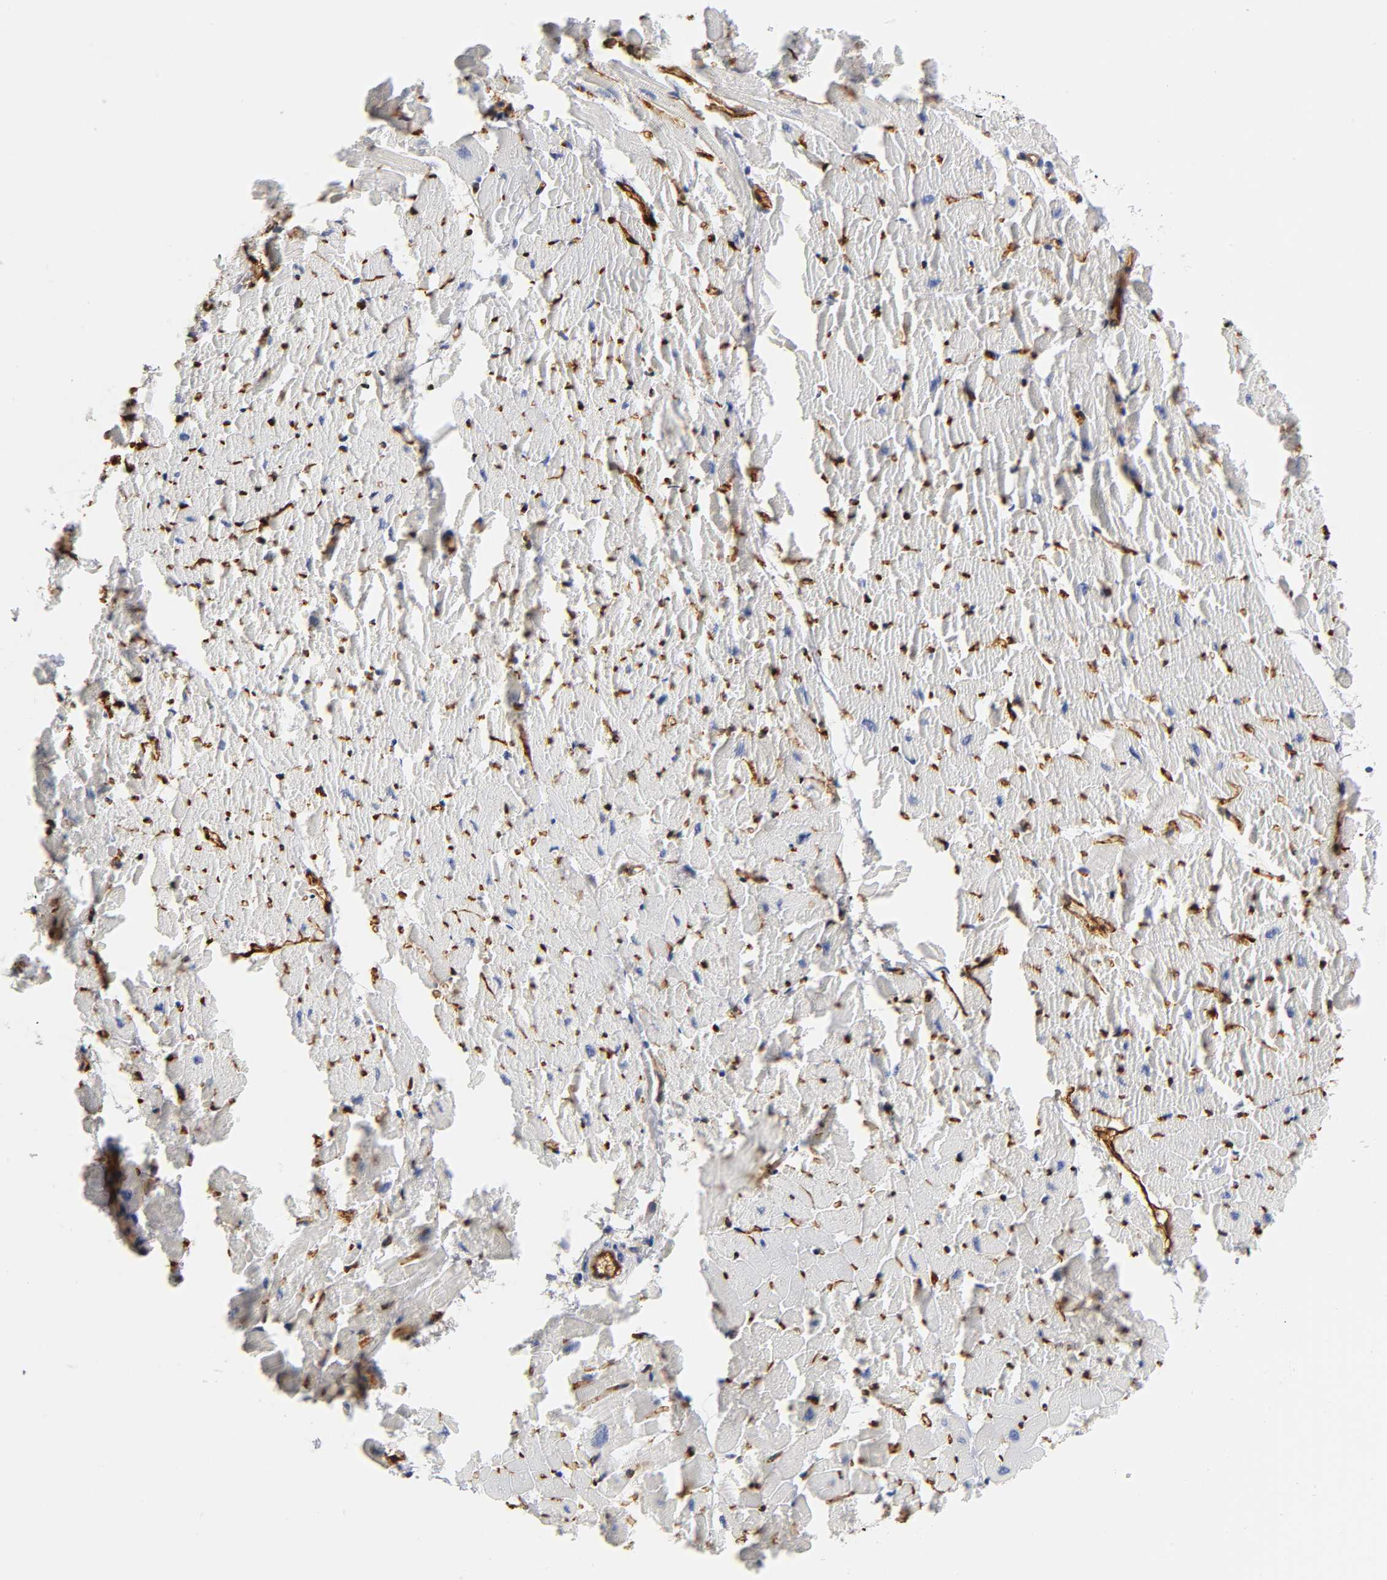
{"staining": {"intensity": "negative", "quantity": "none", "location": "none"}, "tissue": "heart muscle", "cell_type": "Cardiomyocytes", "image_type": "normal", "snomed": [{"axis": "morphology", "description": "Normal tissue, NOS"}, {"axis": "topography", "description": "Heart"}], "caption": "IHC photomicrograph of normal heart muscle: human heart muscle stained with DAB displays no significant protein expression in cardiomyocytes. (DAB immunohistochemistry visualized using brightfield microscopy, high magnification).", "gene": "ICAM1", "patient": {"sex": "female", "age": 19}}